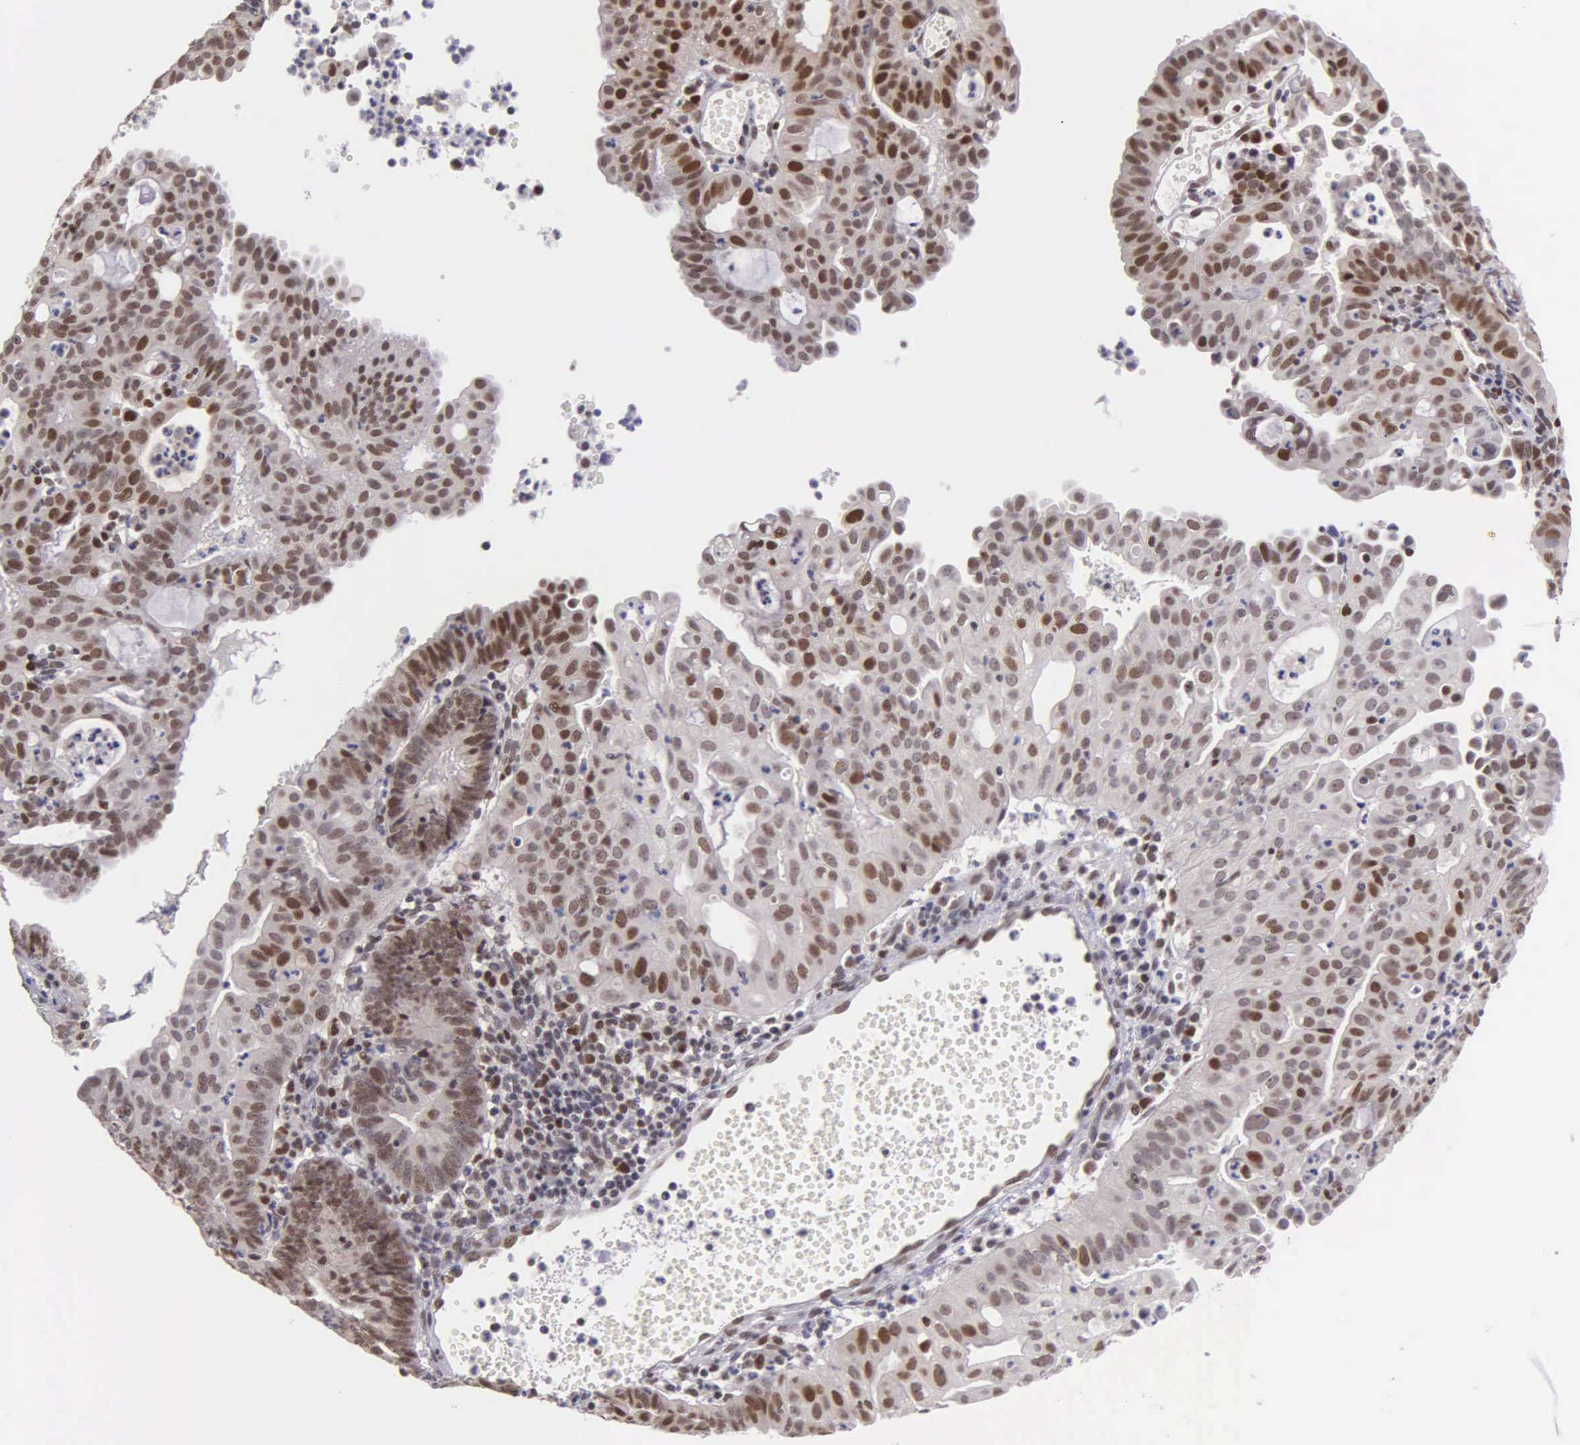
{"staining": {"intensity": "moderate", "quantity": "25%-75%", "location": "nuclear"}, "tissue": "endometrial cancer", "cell_type": "Tumor cells", "image_type": "cancer", "snomed": [{"axis": "morphology", "description": "Adenocarcinoma, NOS"}, {"axis": "topography", "description": "Endometrium"}], "caption": "This image displays endometrial cancer stained with immunohistochemistry (IHC) to label a protein in brown. The nuclear of tumor cells show moderate positivity for the protein. Nuclei are counter-stained blue.", "gene": "UBR7", "patient": {"sex": "female", "age": 60}}